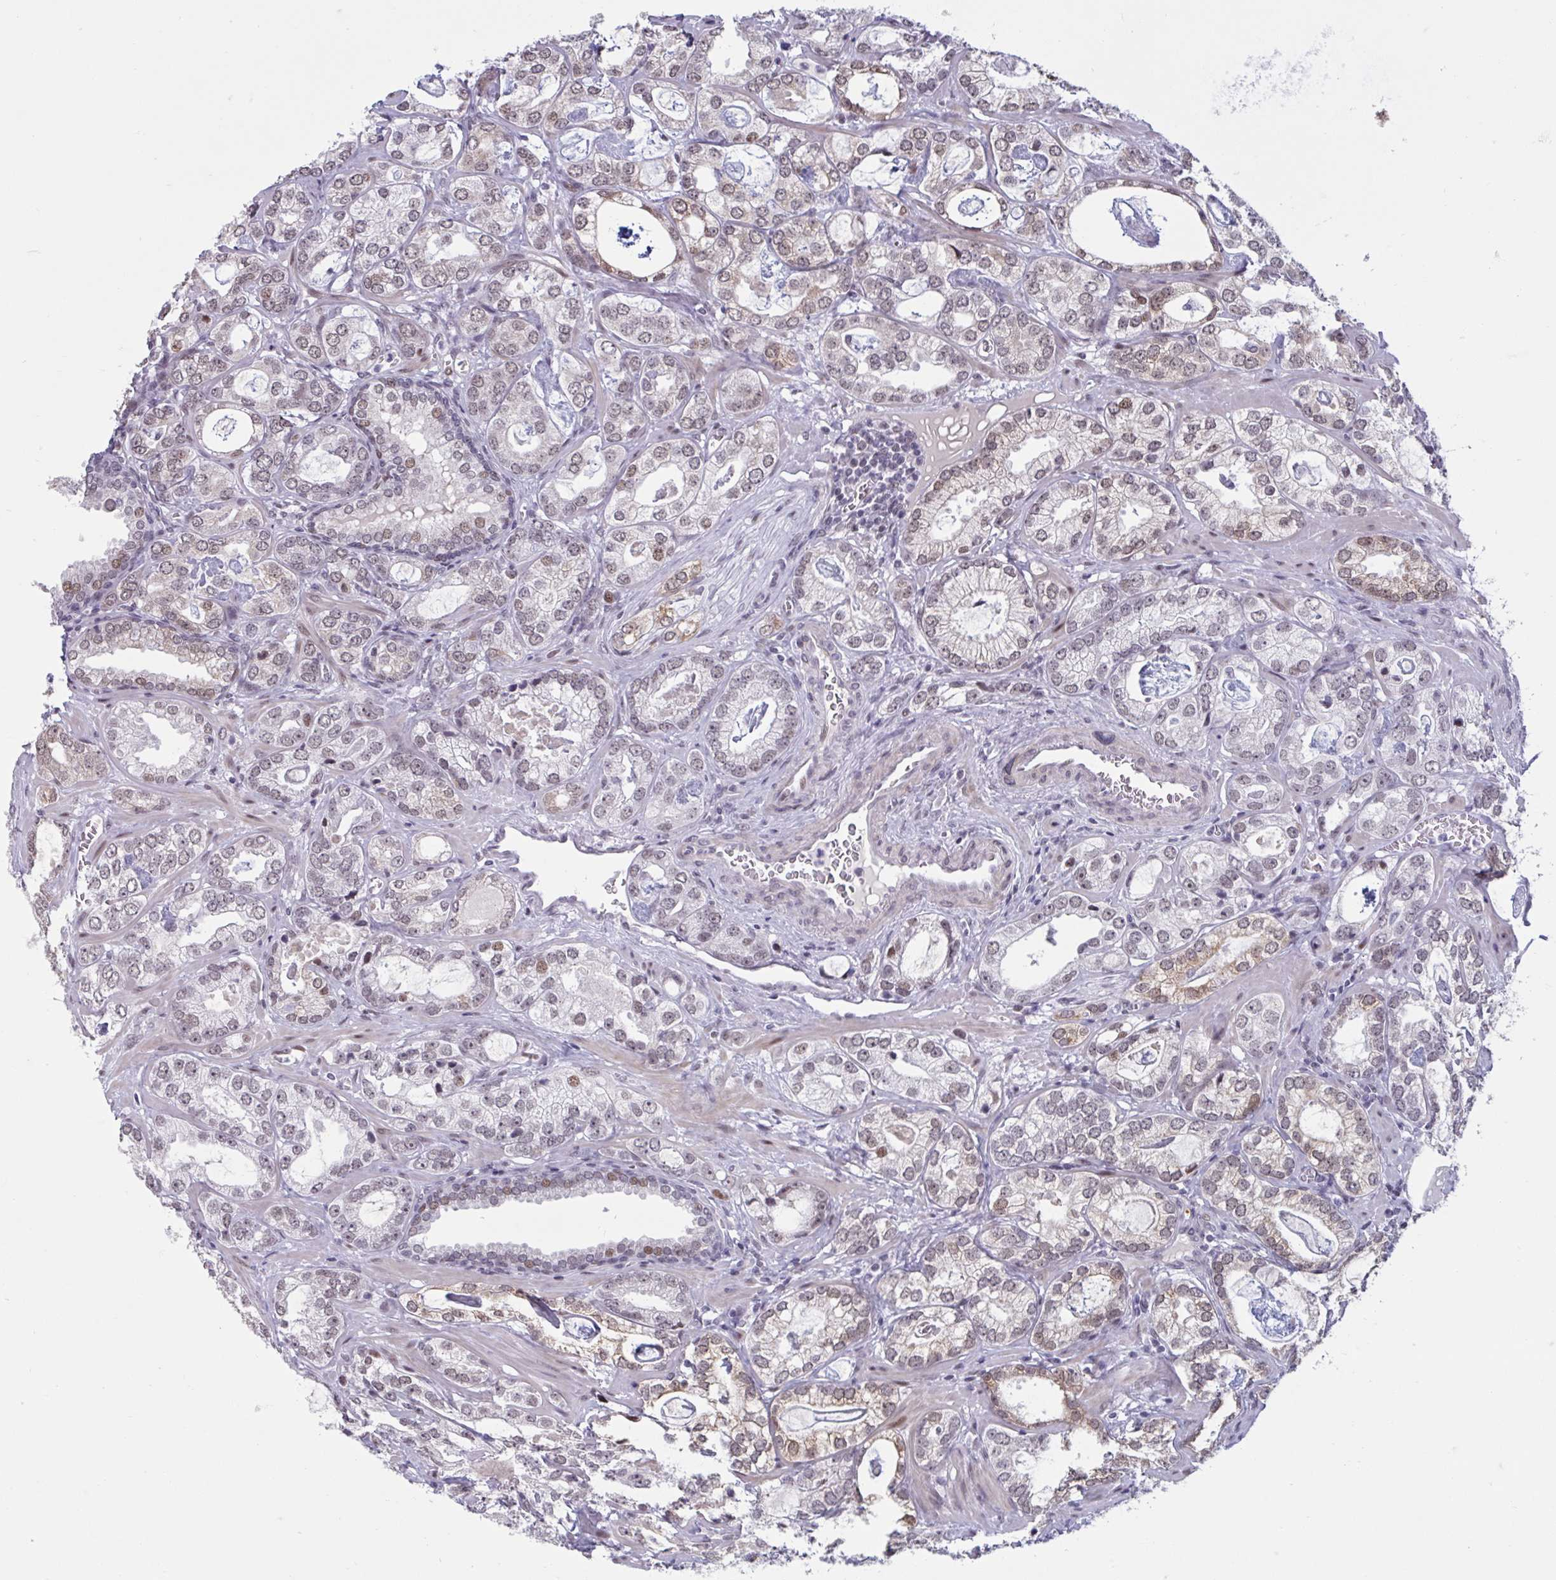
{"staining": {"intensity": "moderate", "quantity": "25%-75%", "location": "cytoplasmic/membranous,nuclear"}, "tissue": "prostate cancer", "cell_type": "Tumor cells", "image_type": "cancer", "snomed": [{"axis": "morphology", "description": "Adenocarcinoma, Medium grade"}, {"axis": "topography", "description": "Prostate"}], "caption": "Tumor cells demonstrate moderate cytoplasmic/membranous and nuclear positivity in approximately 25%-75% of cells in prostate adenocarcinoma (medium-grade).", "gene": "HSD17B6", "patient": {"sex": "male", "age": 57}}